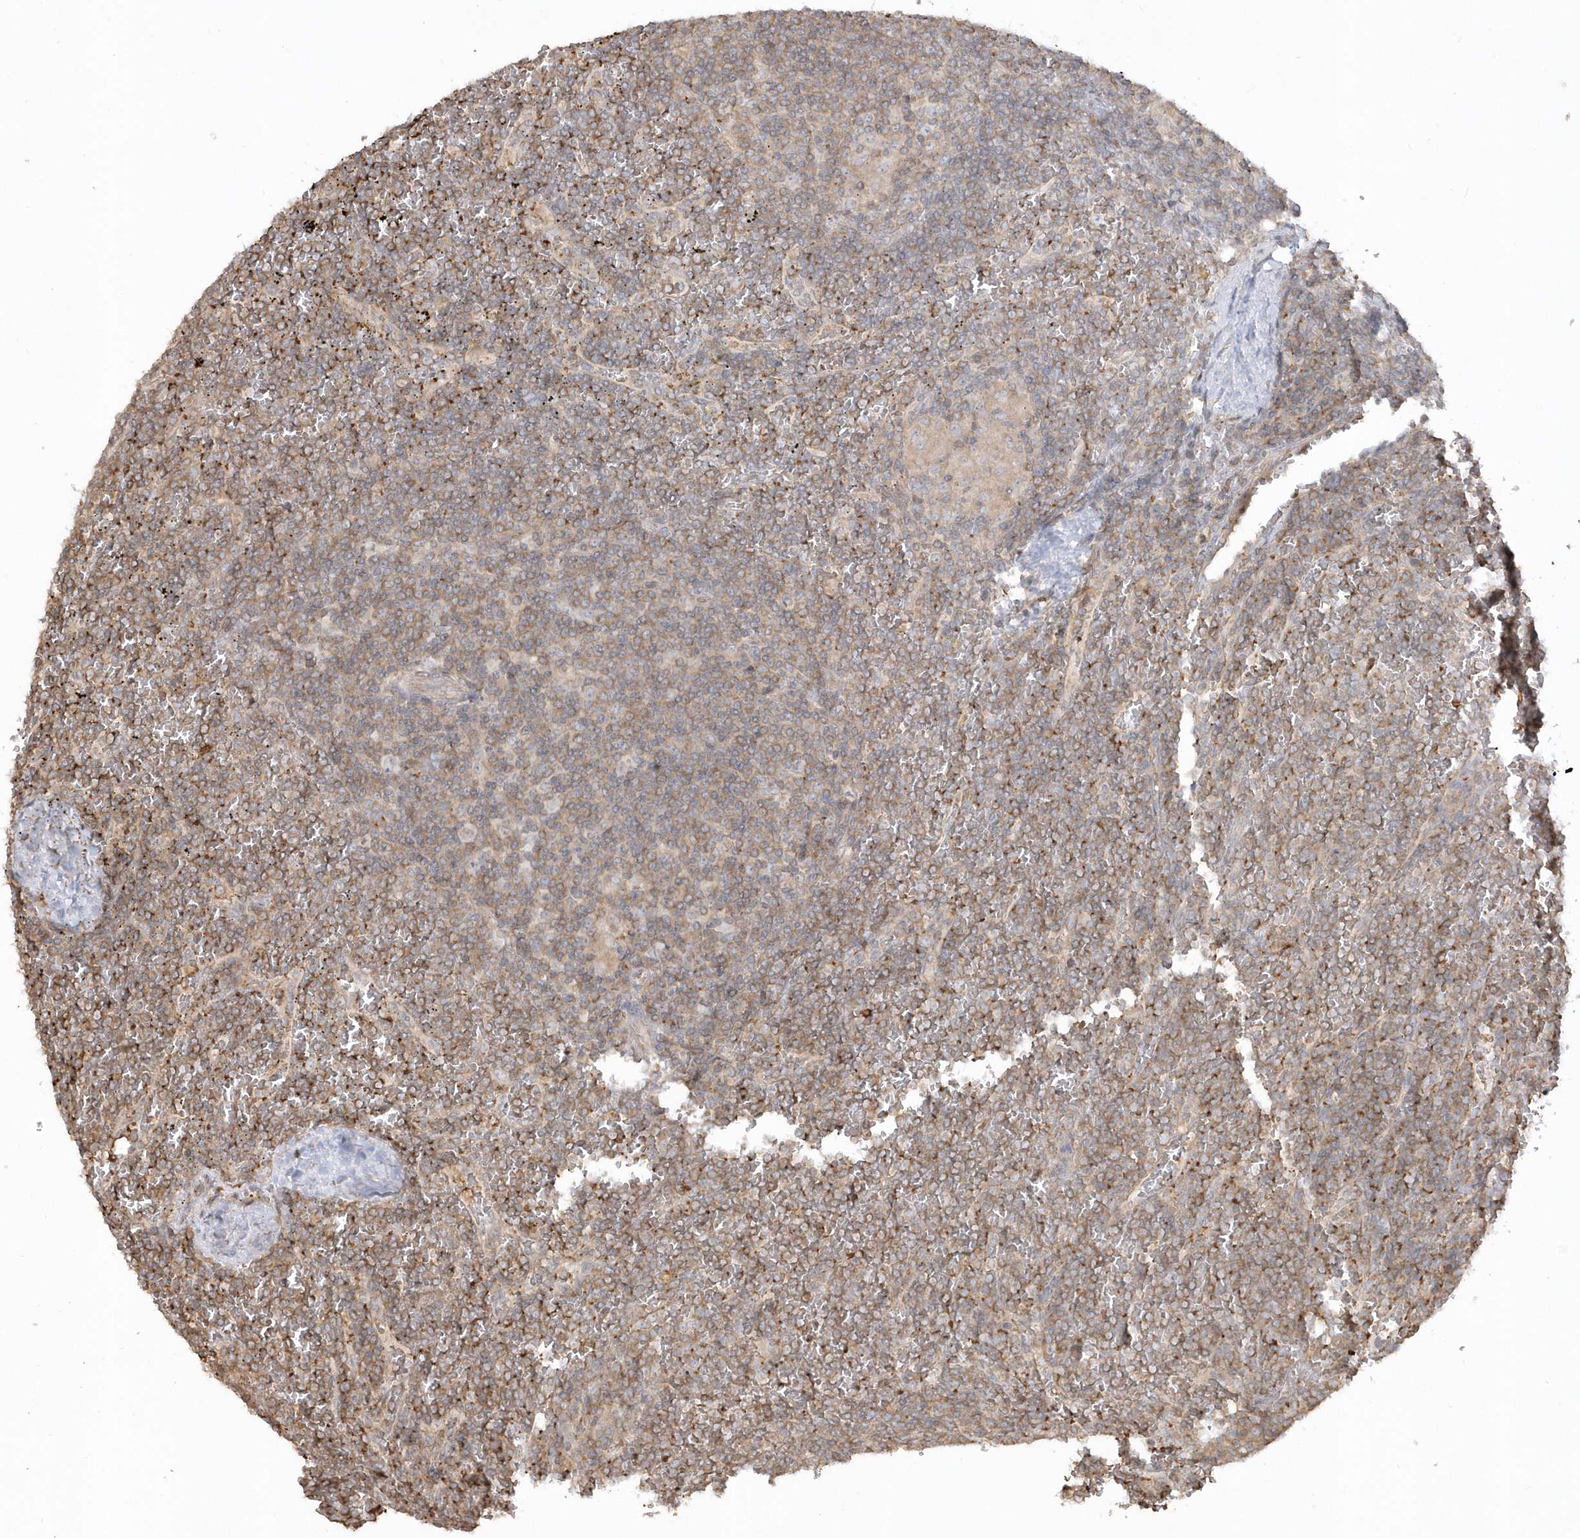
{"staining": {"intensity": "weak", "quantity": "25%-75%", "location": "cytoplasmic/membranous"}, "tissue": "lymphoma", "cell_type": "Tumor cells", "image_type": "cancer", "snomed": [{"axis": "morphology", "description": "Malignant lymphoma, non-Hodgkin's type, Low grade"}, {"axis": "topography", "description": "Spleen"}], "caption": "An immunohistochemistry (IHC) image of tumor tissue is shown. Protein staining in brown highlights weak cytoplasmic/membranous positivity in lymphoma within tumor cells.", "gene": "BSN", "patient": {"sex": "female", "age": 19}}